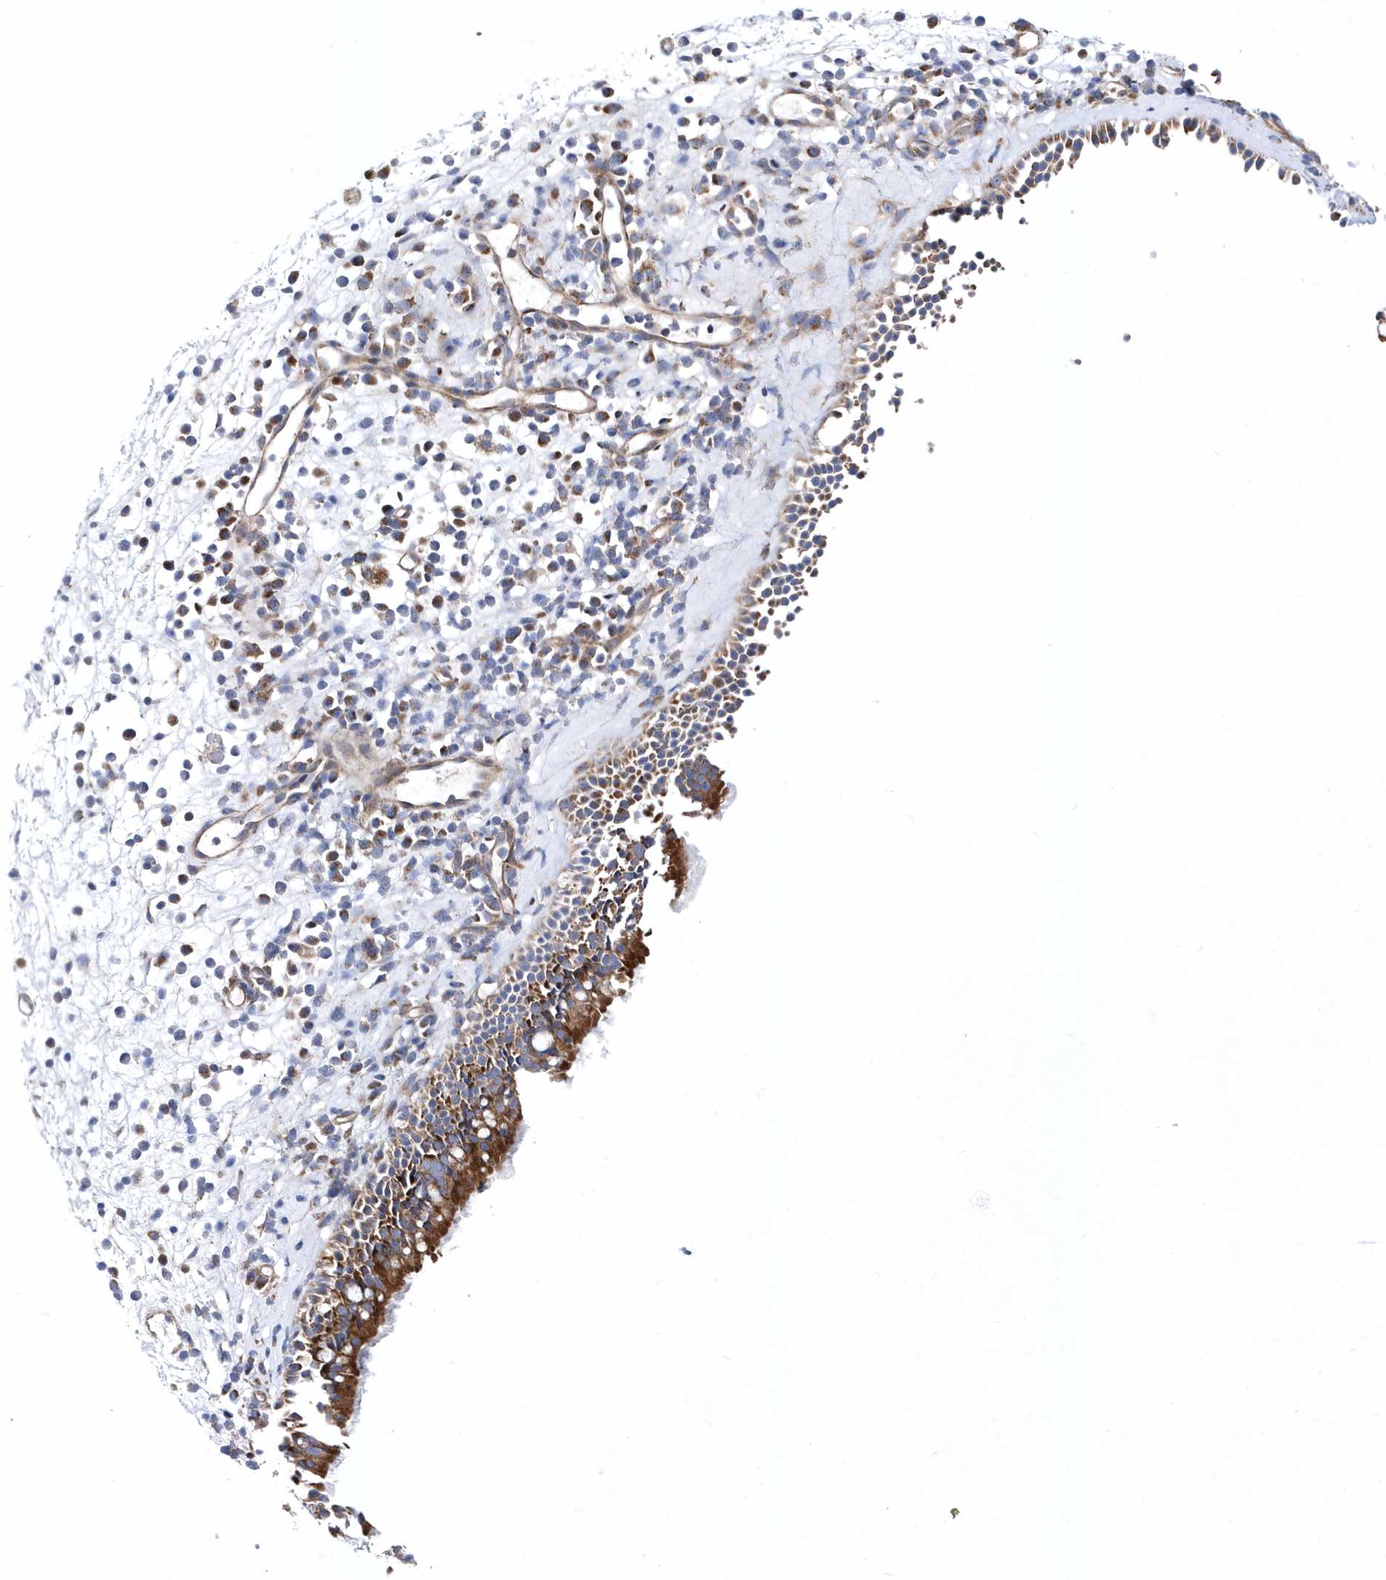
{"staining": {"intensity": "moderate", "quantity": "25%-75%", "location": "cytoplasmic/membranous"}, "tissue": "nasopharynx", "cell_type": "Respiratory epithelial cells", "image_type": "normal", "snomed": [{"axis": "morphology", "description": "Normal tissue, NOS"}, {"axis": "morphology", "description": "Inflammation, NOS"}, {"axis": "morphology", "description": "Malignant melanoma, Metastatic site"}, {"axis": "topography", "description": "Nasopharynx"}], "caption": "Immunohistochemistry (DAB (3,3'-diaminobenzidine)) staining of normal nasopharynx reveals moderate cytoplasmic/membranous protein expression in about 25%-75% of respiratory epithelial cells. Nuclei are stained in blue.", "gene": "JKAMP", "patient": {"sex": "male", "age": 70}}